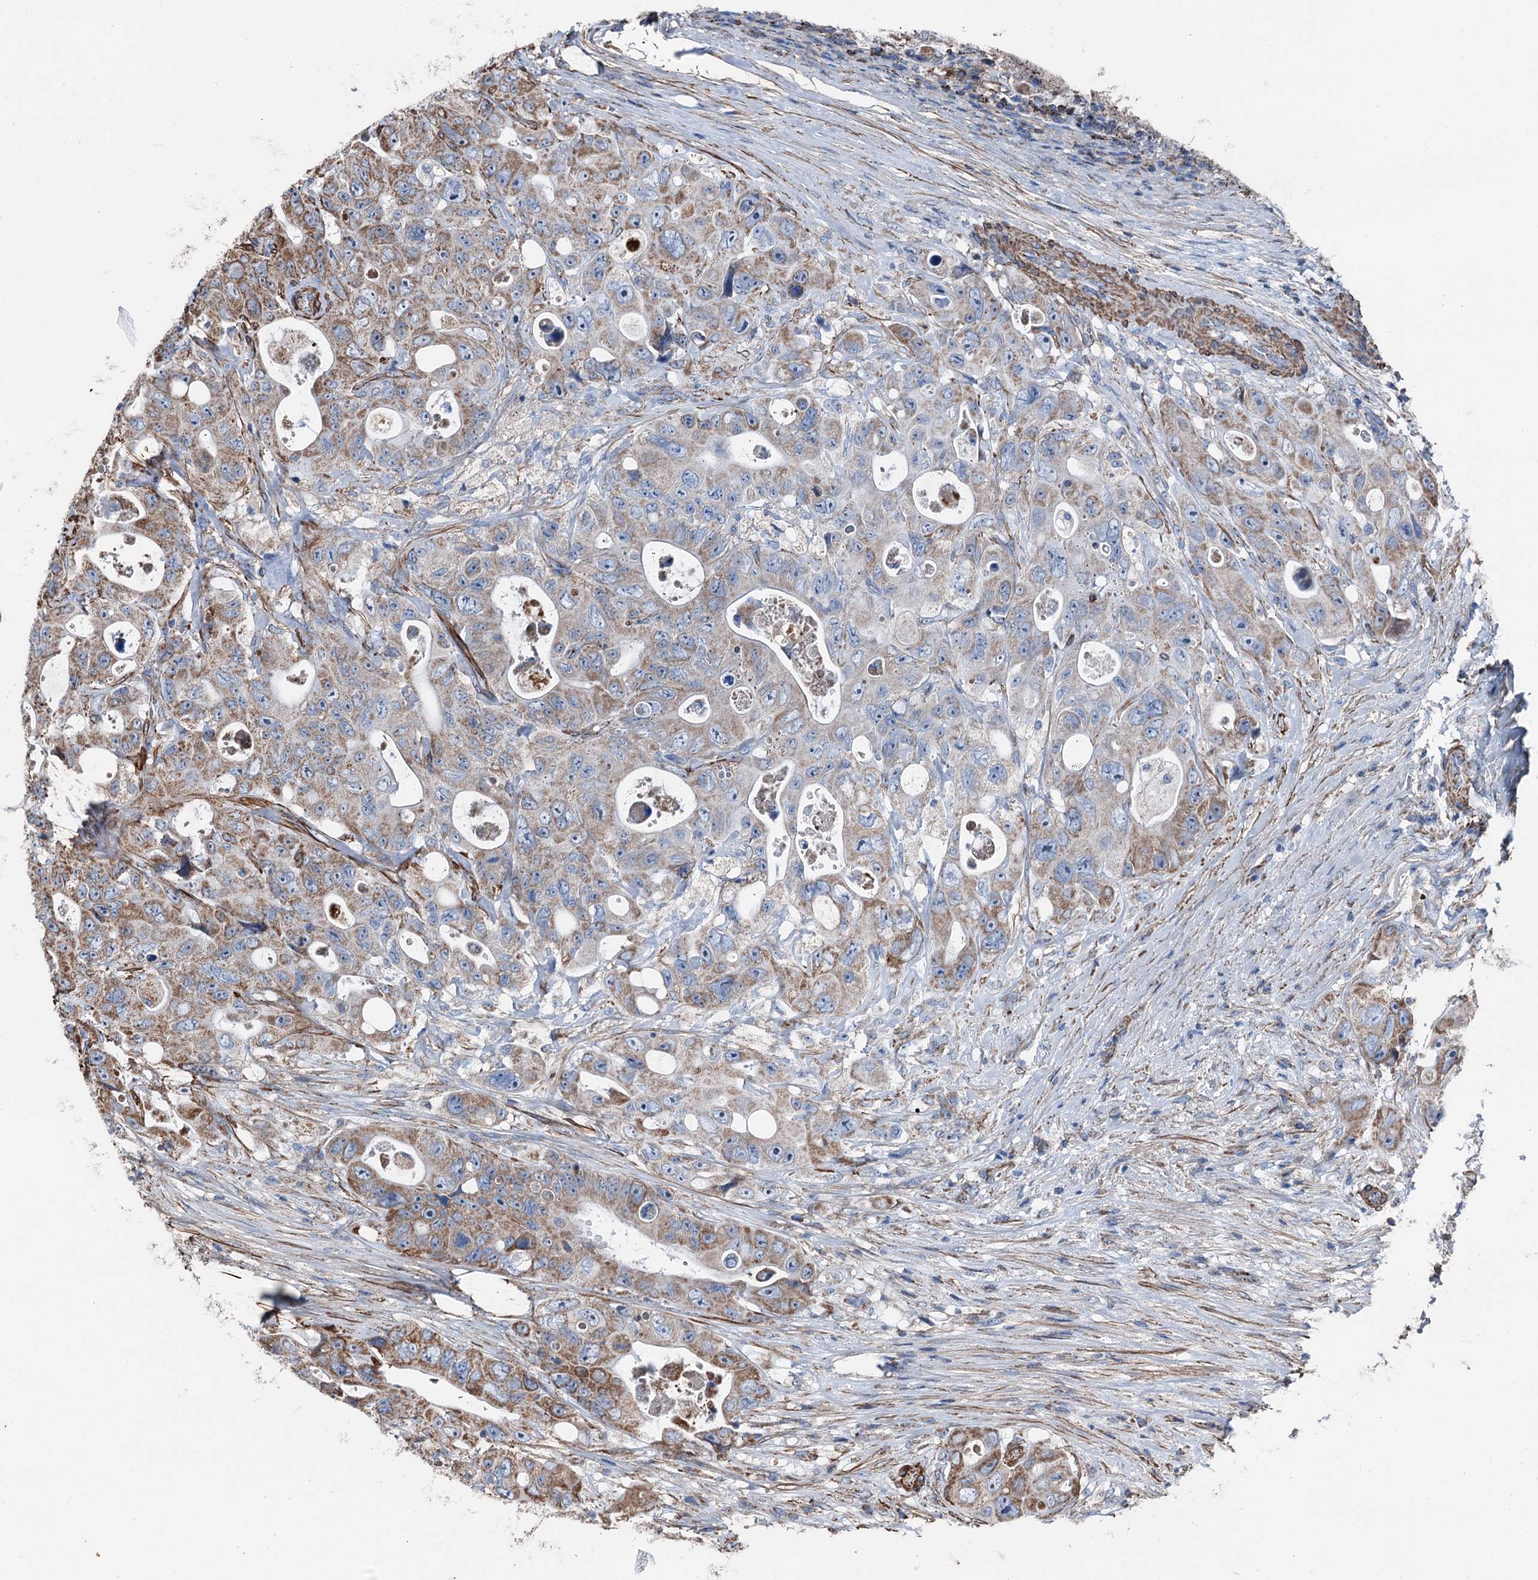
{"staining": {"intensity": "moderate", "quantity": "25%-75%", "location": "cytoplasmic/membranous"}, "tissue": "colorectal cancer", "cell_type": "Tumor cells", "image_type": "cancer", "snomed": [{"axis": "morphology", "description": "Adenocarcinoma, NOS"}, {"axis": "topography", "description": "Colon"}], "caption": "High-magnification brightfield microscopy of colorectal cancer (adenocarcinoma) stained with DAB (brown) and counterstained with hematoxylin (blue). tumor cells exhibit moderate cytoplasmic/membranous staining is seen in approximately25%-75% of cells. The staining was performed using DAB to visualize the protein expression in brown, while the nuclei were stained in blue with hematoxylin (Magnification: 20x).", "gene": "DDIAS", "patient": {"sex": "female", "age": 46}}